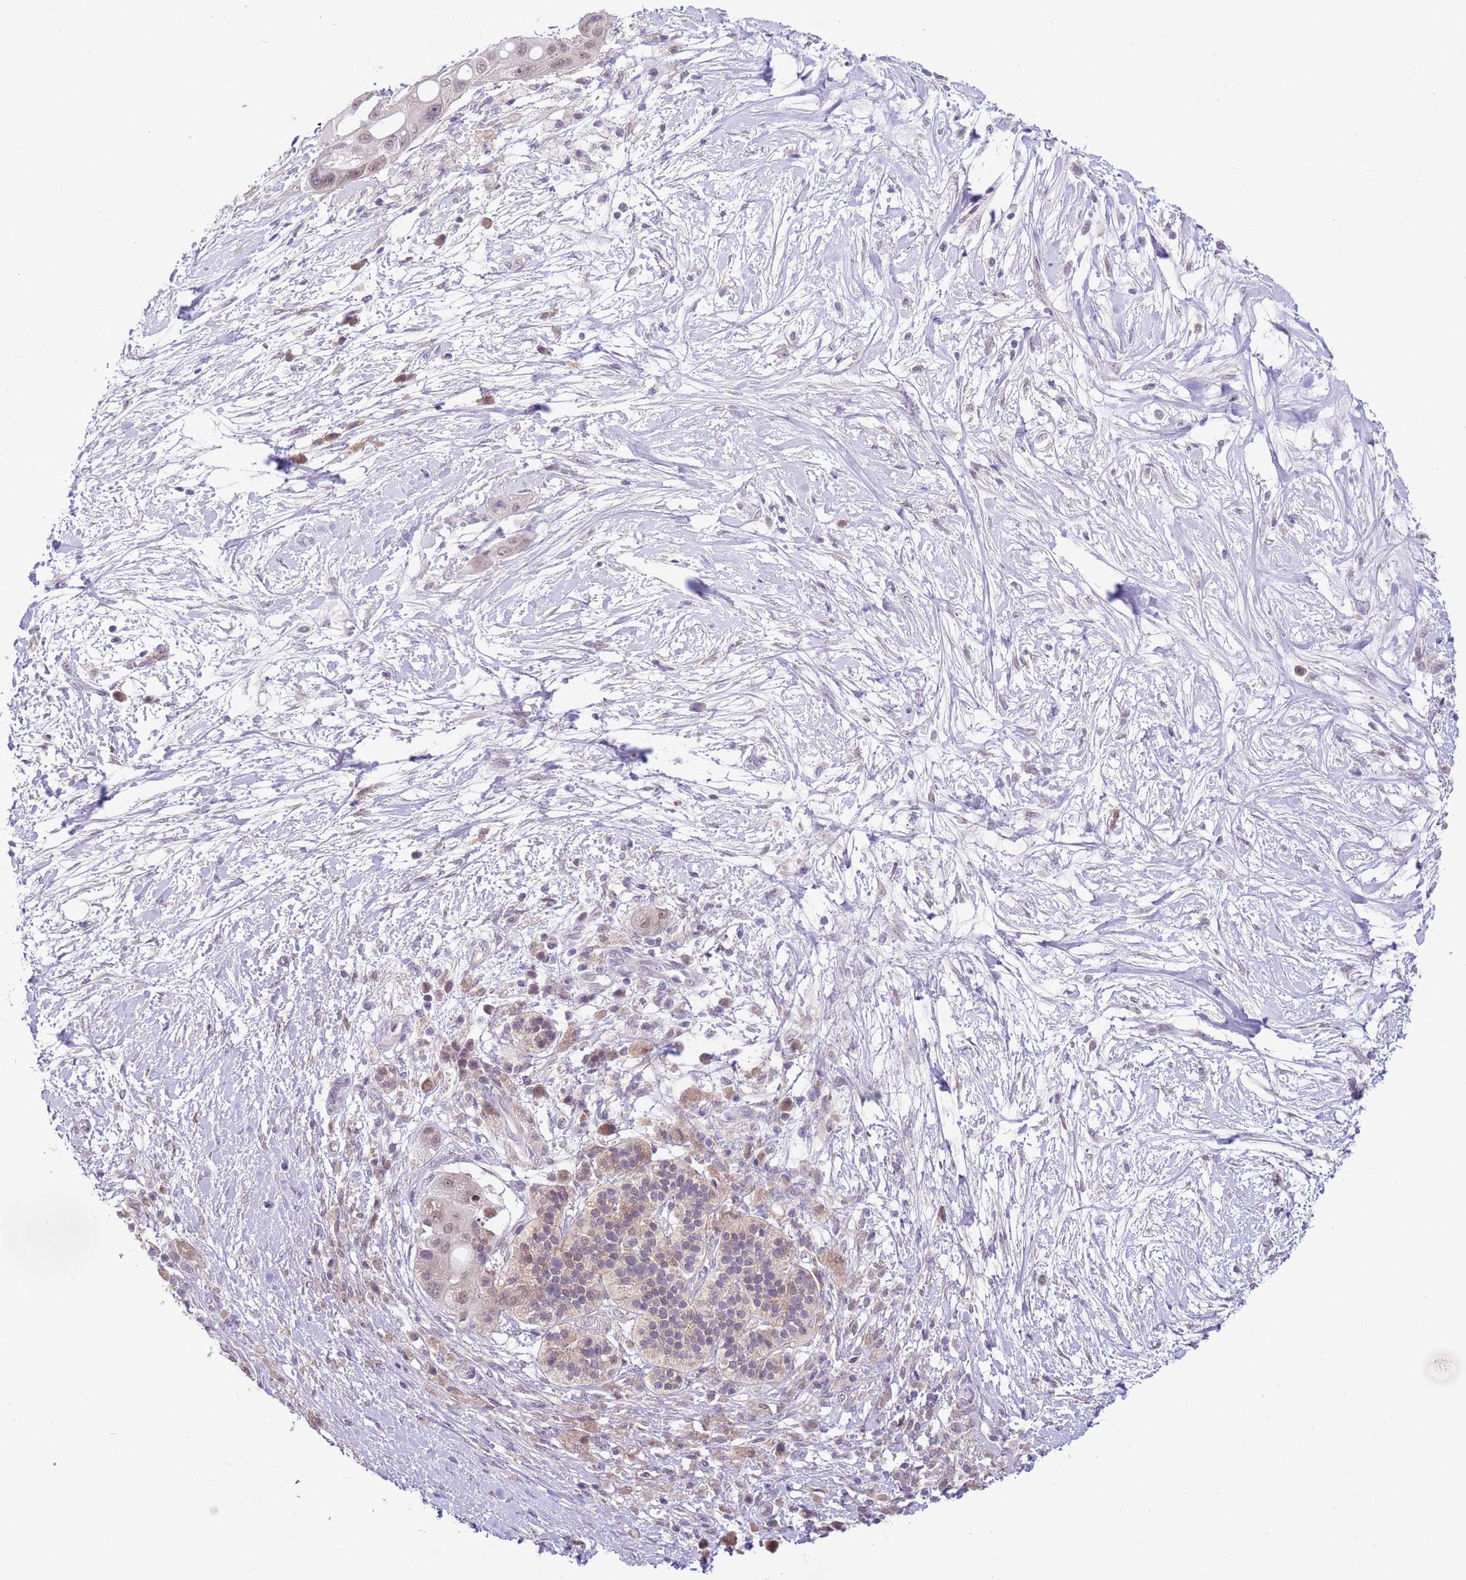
{"staining": {"intensity": "weak", "quantity": ">75%", "location": "cytoplasmic/membranous"}, "tissue": "pancreatic cancer", "cell_type": "Tumor cells", "image_type": "cancer", "snomed": [{"axis": "morphology", "description": "Adenocarcinoma, NOS"}, {"axis": "topography", "description": "Pancreas"}], "caption": "DAB immunohistochemical staining of pancreatic adenocarcinoma exhibits weak cytoplasmic/membranous protein expression in about >75% of tumor cells.", "gene": "GALK2", "patient": {"sex": "male", "age": 68}}